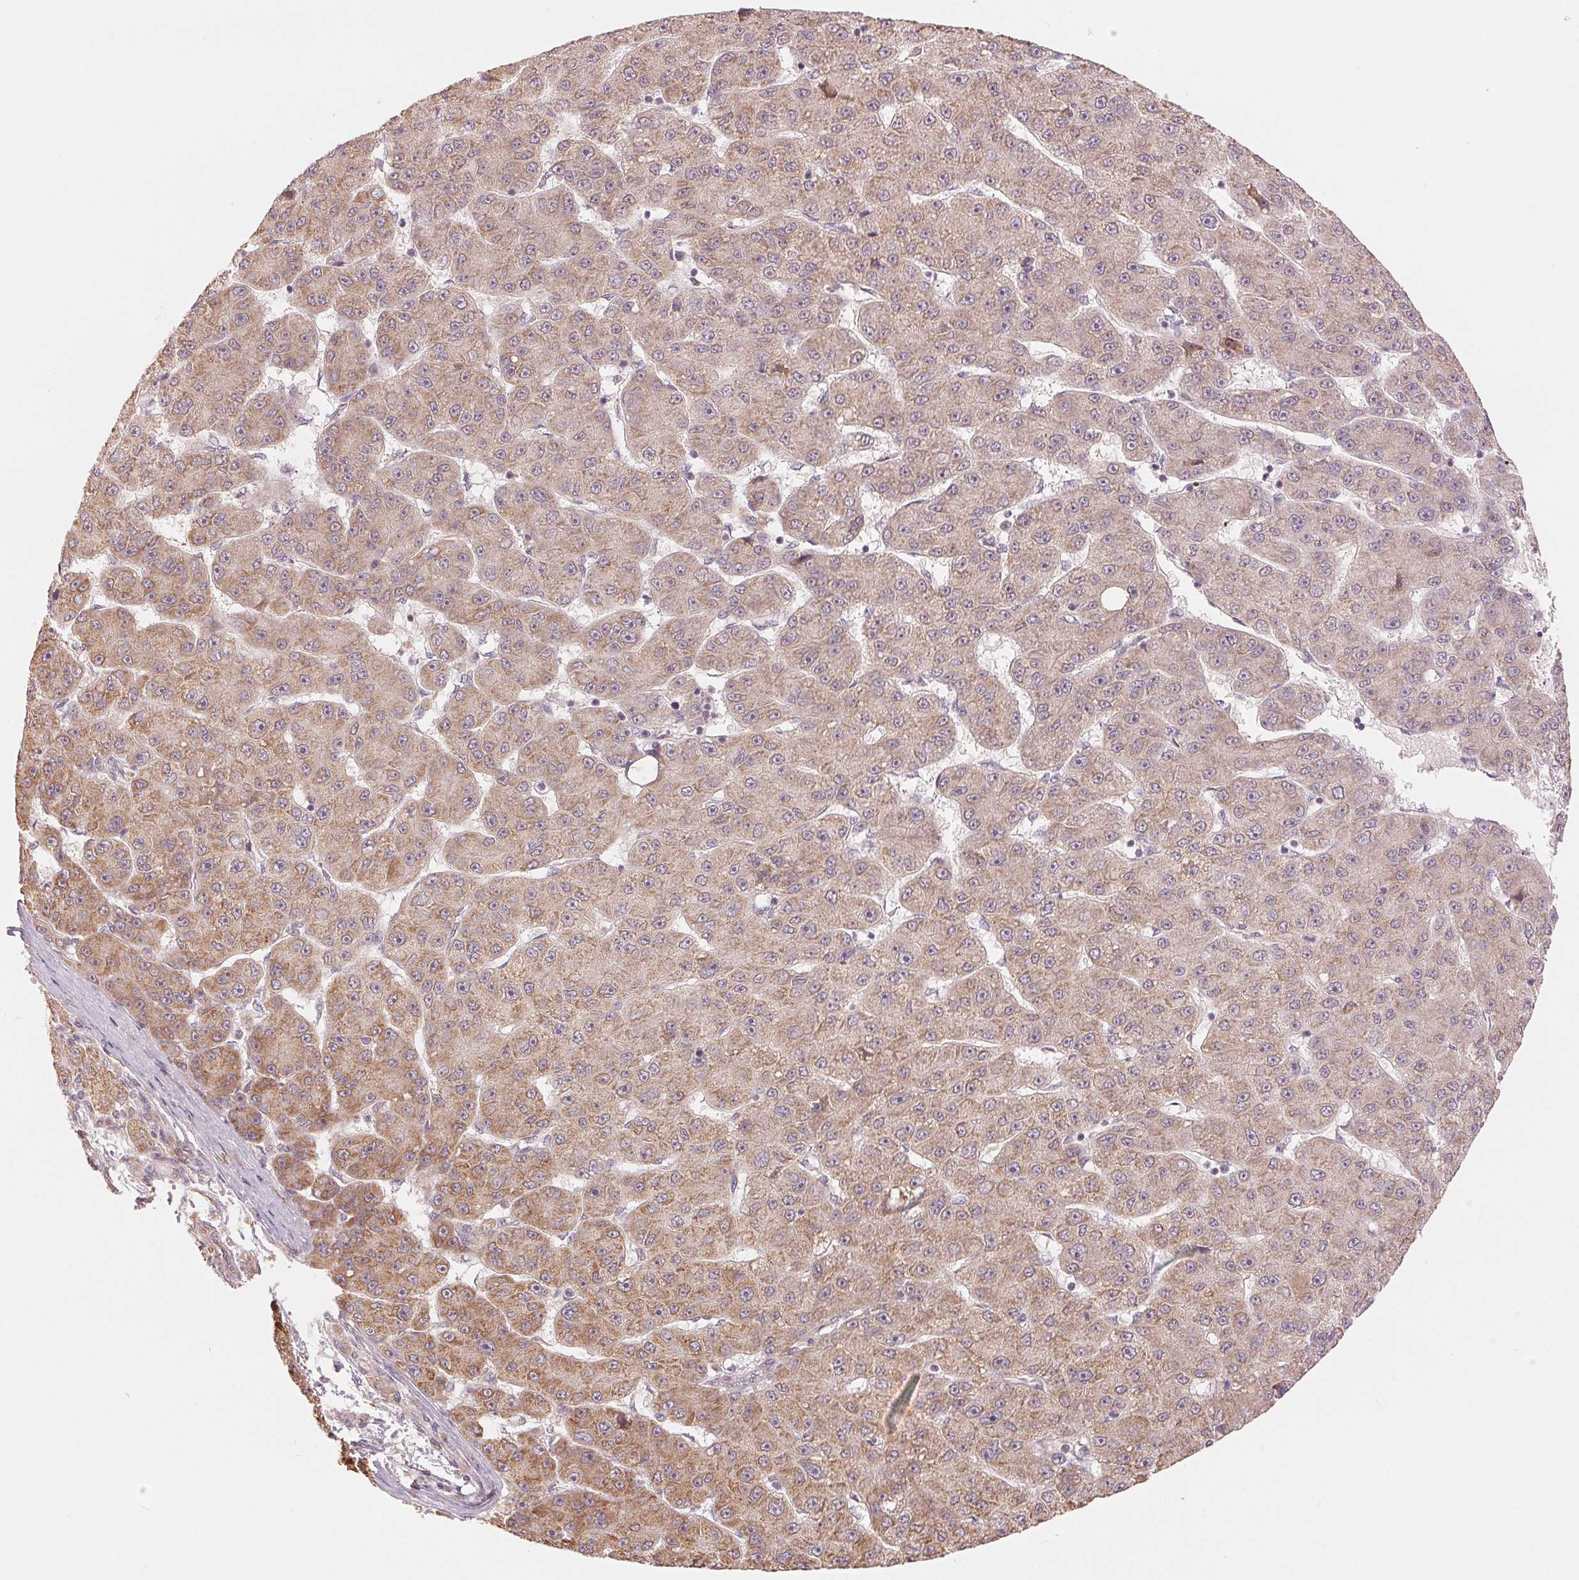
{"staining": {"intensity": "weak", "quantity": ">75%", "location": "cytoplasmic/membranous"}, "tissue": "liver cancer", "cell_type": "Tumor cells", "image_type": "cancer", "snomed": [{"axis": "morphology", "description": "Carcinoma, Hepatocellular, NOS"}, {"axis": "topography", "description": "Liver"}], "caption": "Immunohistochemistry (IHC) of human liver cancer (hepatocellular carcinoma) shows low levels of weak cytoplasmic/membranous staining in approximately >75% of tumor cells.", "gene": "SLC20A1", "patient": {"sex": "male", "age": 67}}